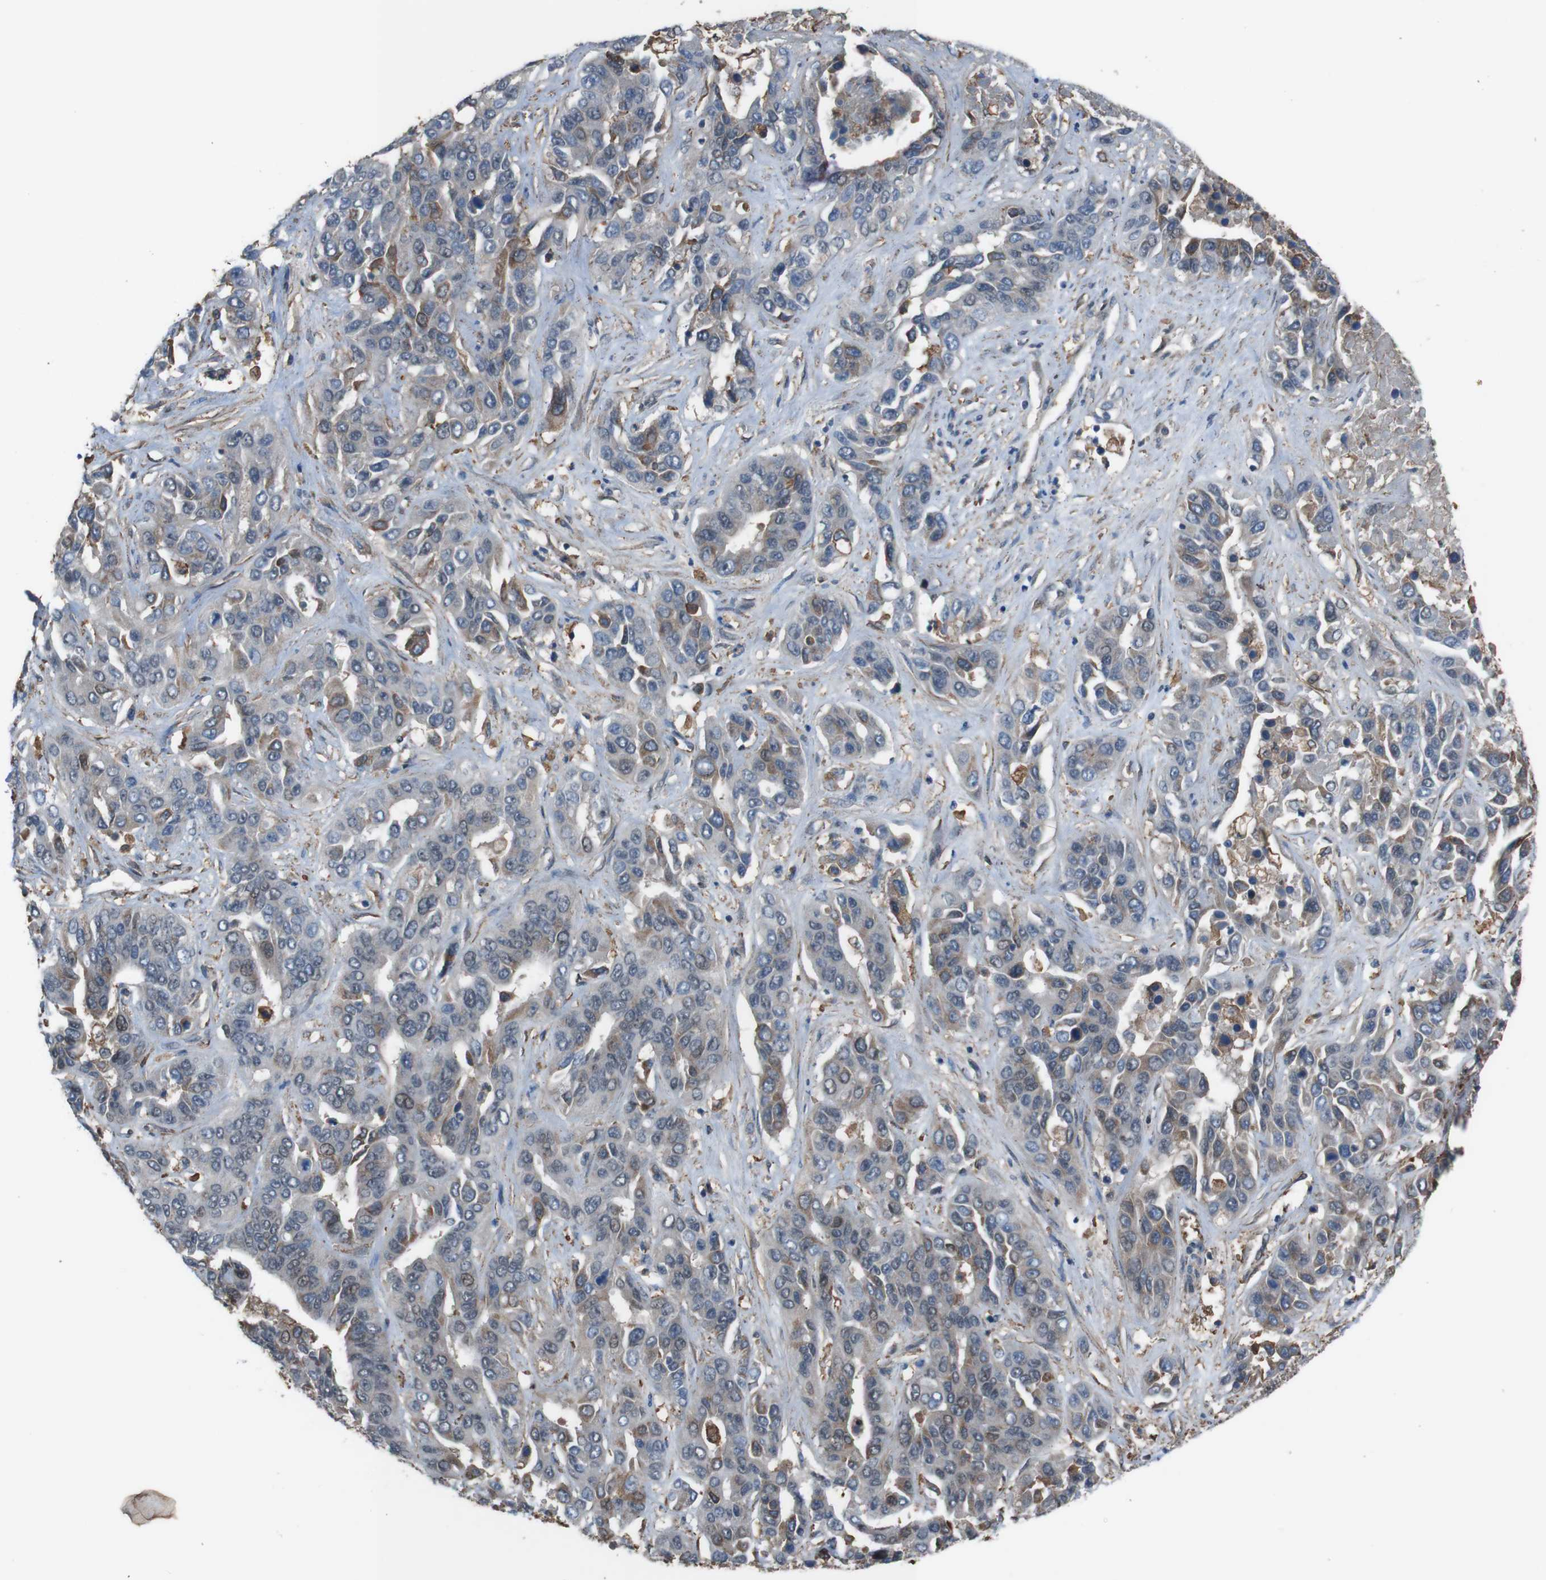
{"staining": {"intensity": "moderate", "quantity": "25%-75%", "location": "cytoplasmic/membranous"}, "tissue": "liver cancer", "cell_type": "Tumor cells", "image_type": "cancer", "snomed": [{"axis": "morphology", "description": "Cholangiocarcinoma"}, {"axis": "topography", "description": "Liver"}], "caption": "Immunohistochemistry (IHC) (DAB) staining of human cholangiocarcinoma (liver) exhibits moderate cytoplasmic/membranous protein expression in about 25%-75% of tumor cells.", "gene": "ATP2B1", "patient": {"sex": "female", "age": 52}}